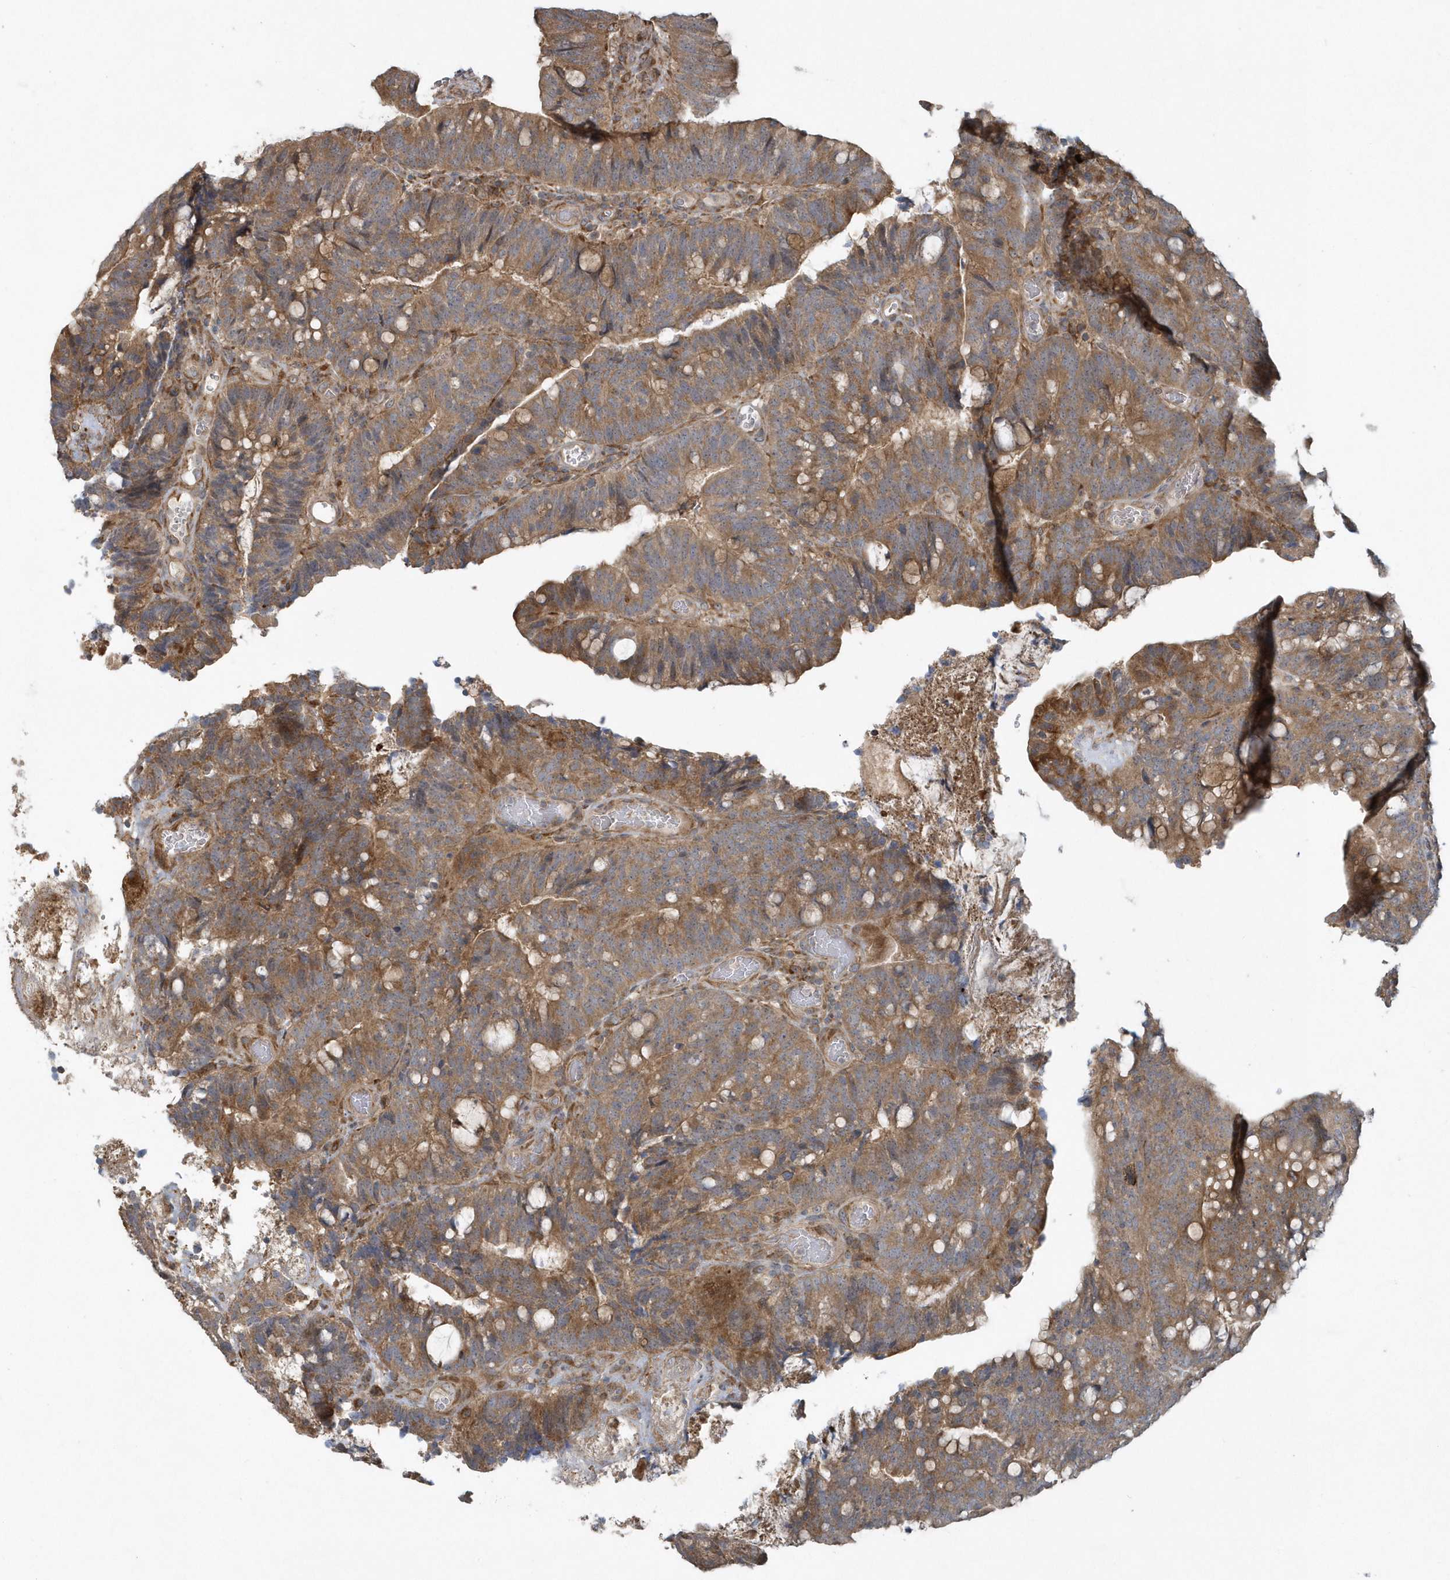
{"staining": {"intensity": "moderate", "quantity": ">75%", "location": "cytoplasmic/membranous"}, "tissue": "colorectal cancer", "cell_type": "Tumor cells", "image_type": "cancer", "snomed": [{"axis": "morphology", "description": "Adenocarcinoma, NOS"}, {"axis": "topography", "description": "Colon"}], "caption": "Immunohistochemical staining of adenocarcinoma (colorectal) shows medium levels of moderate cytoplasmic/membranous staining in approximately >75% of tumor cells. (Brightfield microscopy of DAB IHC at high magnification).", "gene": "THG1L", "patient": {"sex": "female", "age": 66}}